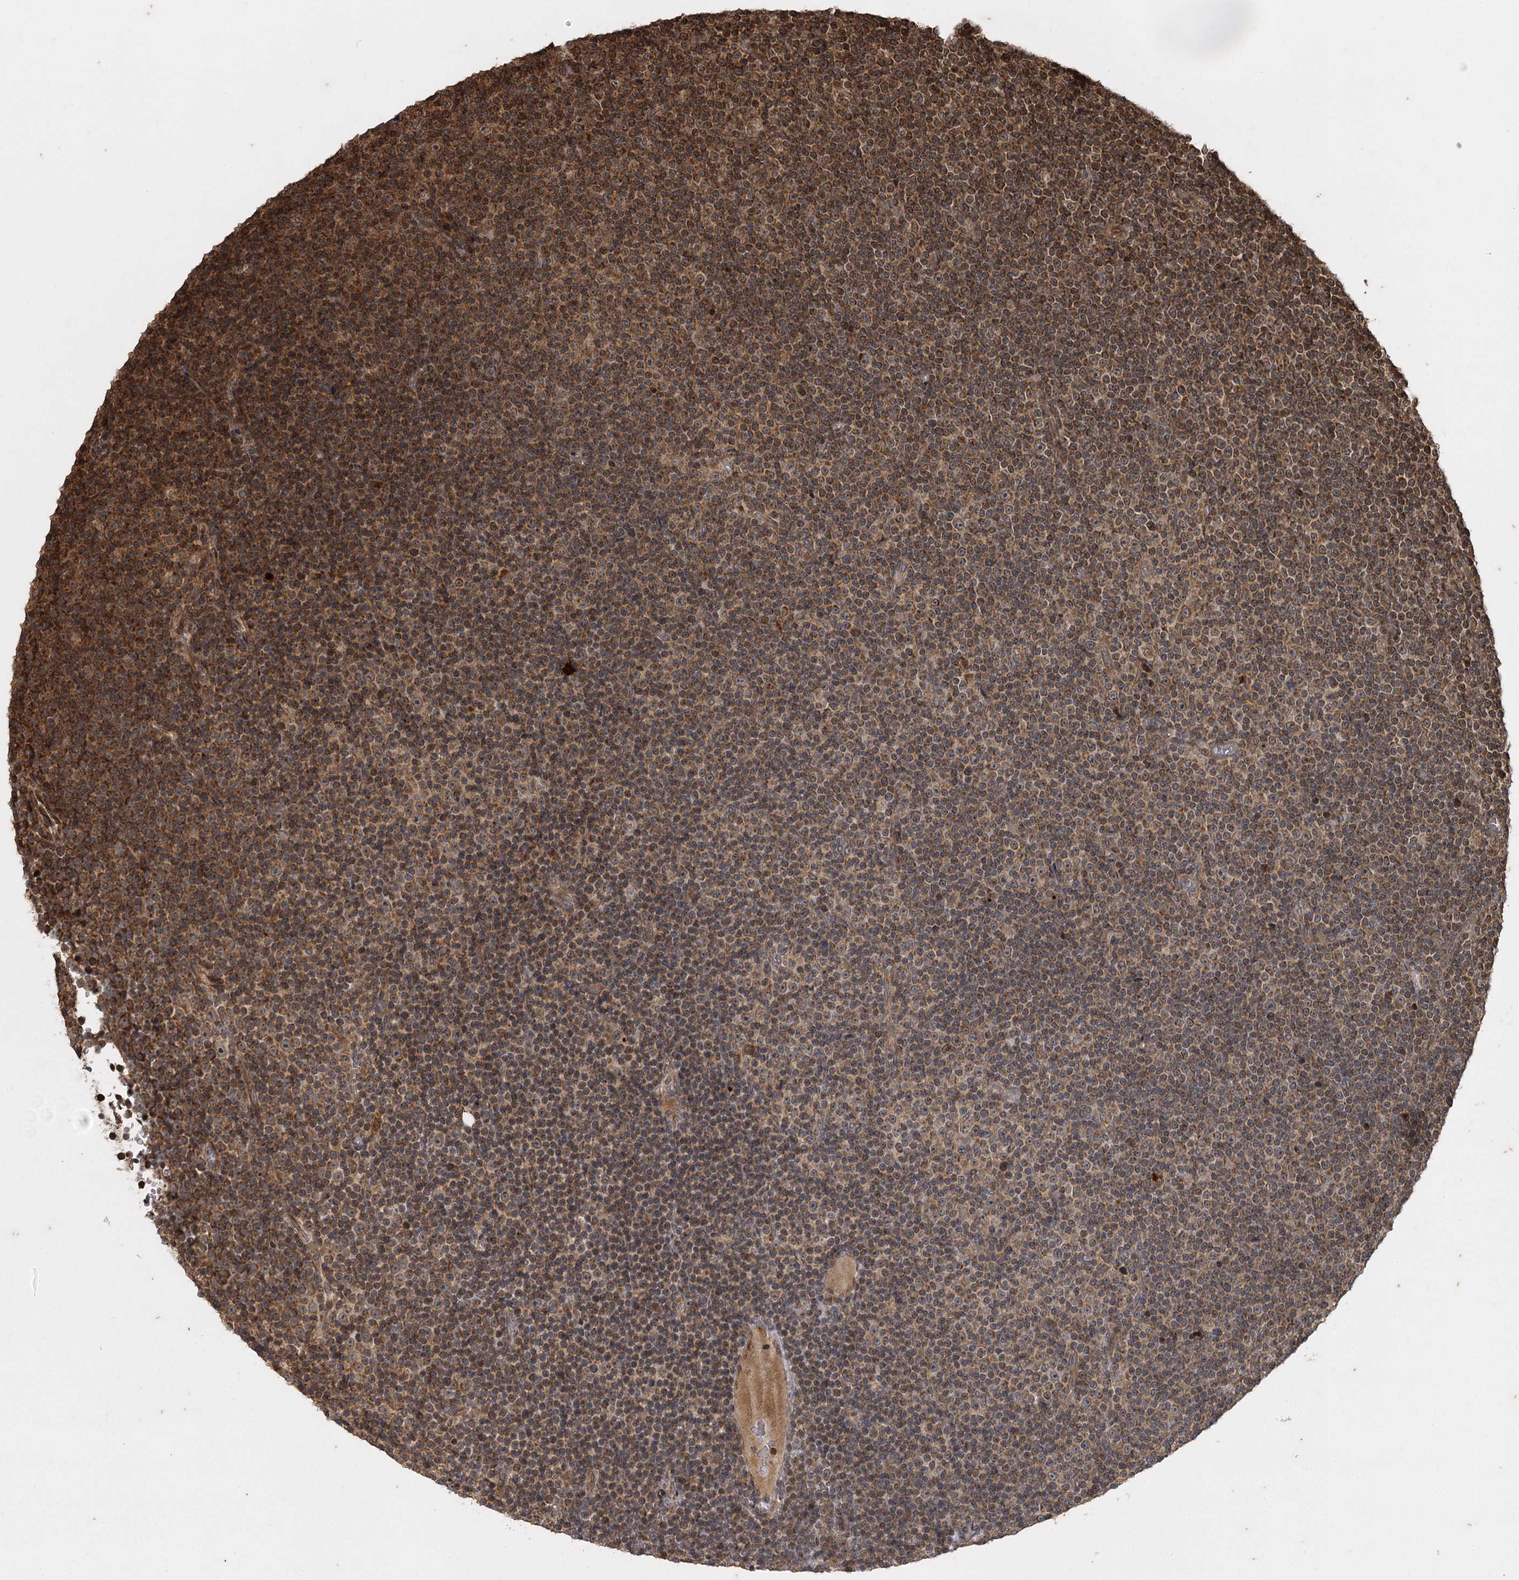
{"staining": {"intensity": "moderate", "quantity": "25%-75%", "location": "cytoplasmic/membranous"}, "tissue": "lymphoma", "cell_type": "Tumor cells", "image_type": "cancer", "snomed": [{"axis": "morphology", "description": "Malignant lymphoma, non-Hodgkin's type, Low grade"}, {"axis": "topography", "description": "Lymph node"}], "caption": "Immunohistochemical staining of lymphoma displays medium levels of moderate cytoplasmic/membranous protein positivity in about 25%-75% of tumor cells. (Stains: DAB (3,3'-diaminobenzidine) in brown, nuclei in blue, Microscopy: brightfield microscopy at high magnification).", "gene": "IL11RA", "patient": {"sex": "female", "age": 67}}